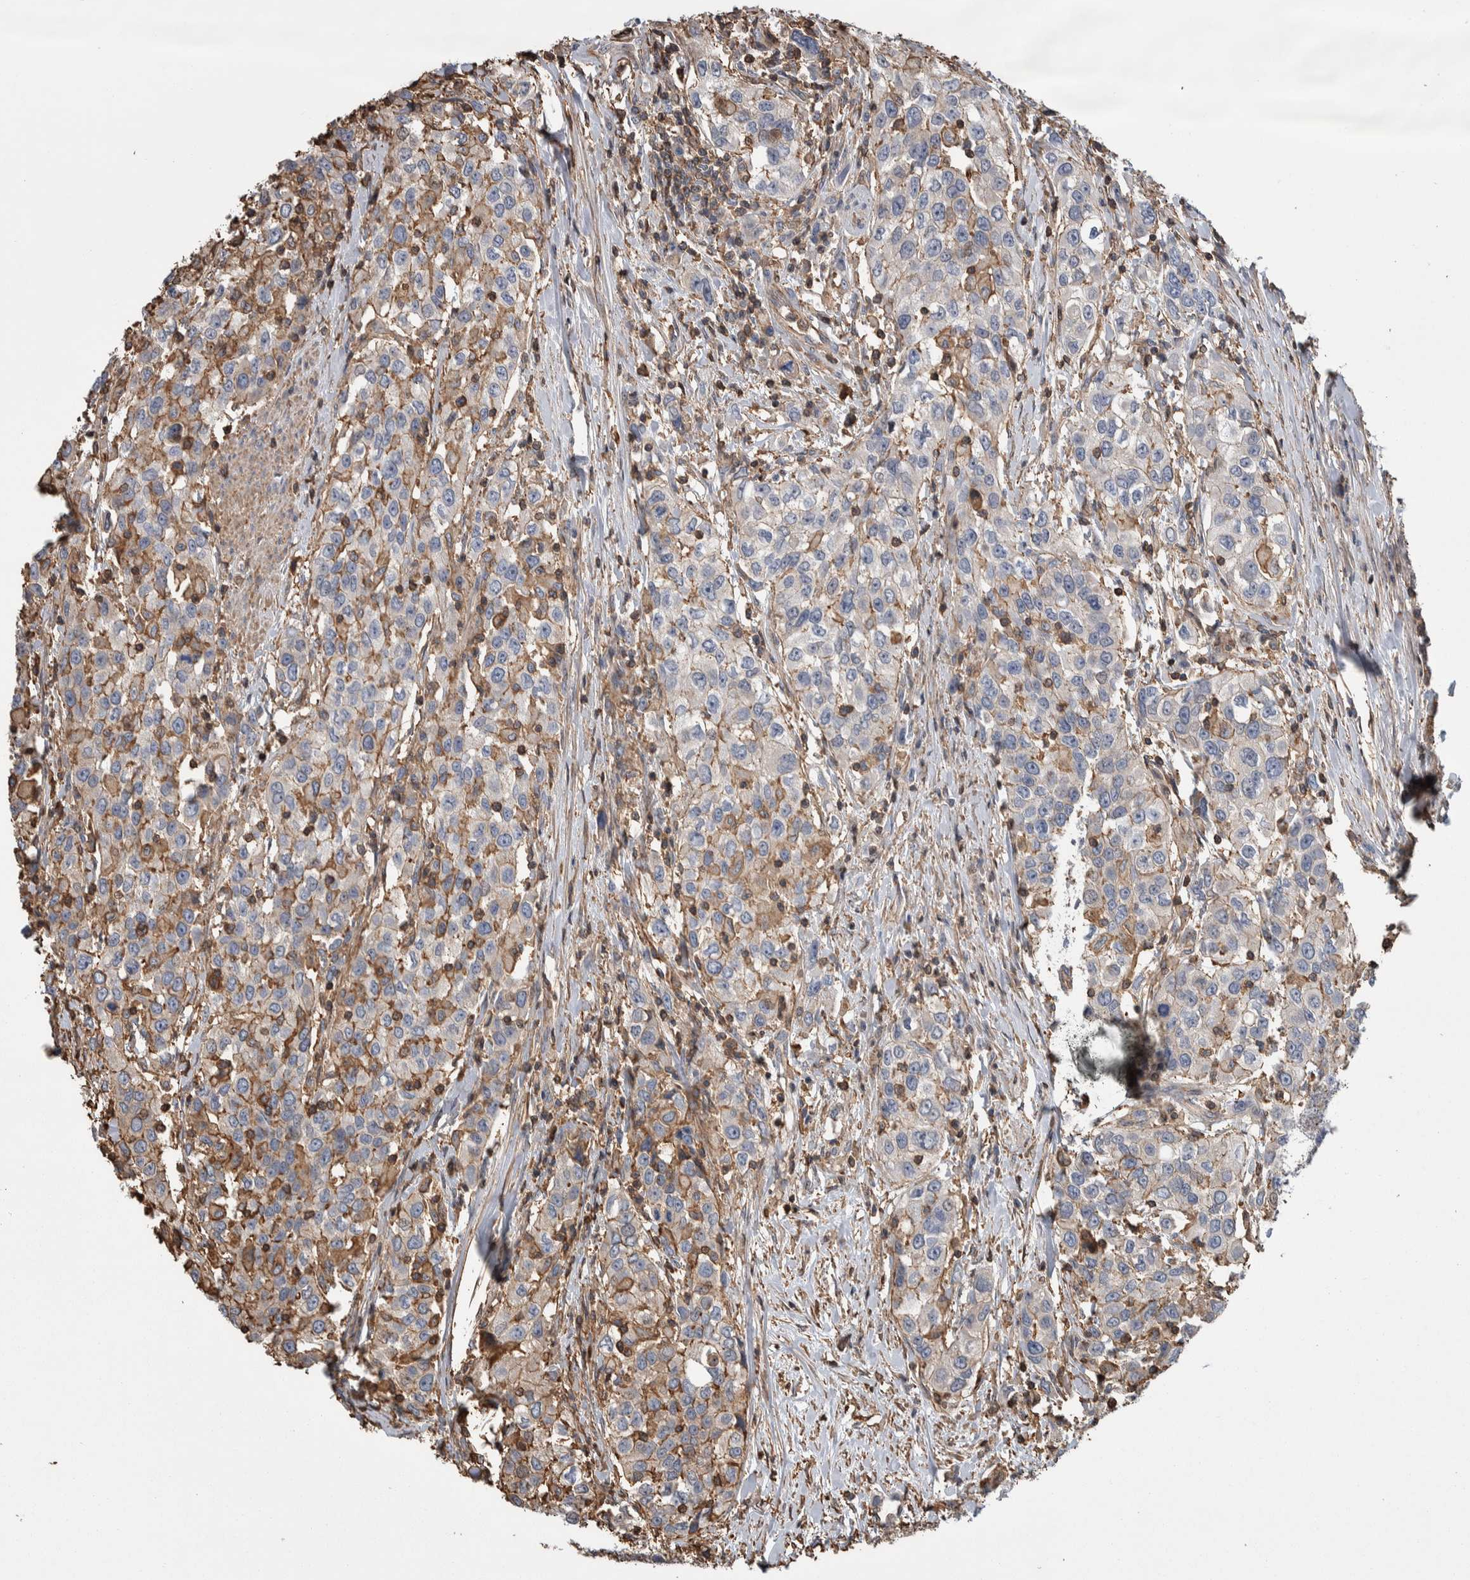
{"staining": {"intensity": "weak", "quantity": "25%-75%", "location": "cytoplasmic/membranous"}, "tissue": "urothelial cancer", "cell_type": "Tumor cells", "image_type": "cancer", "snomed": [{"axis": "morphology", "description": "Urothelial carcinoma, High grade"}, {"axis": "topography", "description": "Urinary bladder"}], "caption": "Immunohistochemical staining of human urothelial cancer displays low levels of weak cytoplasmic/membranous protein expression in approximately 25%-75% of tumor cells. (DAB (3,3'-diaminobenzidine) IHC, brown staining for protein, blue staining for nuclei).", "gene": "ENPP2", "patient": {"sex": "female", "age": 80}}